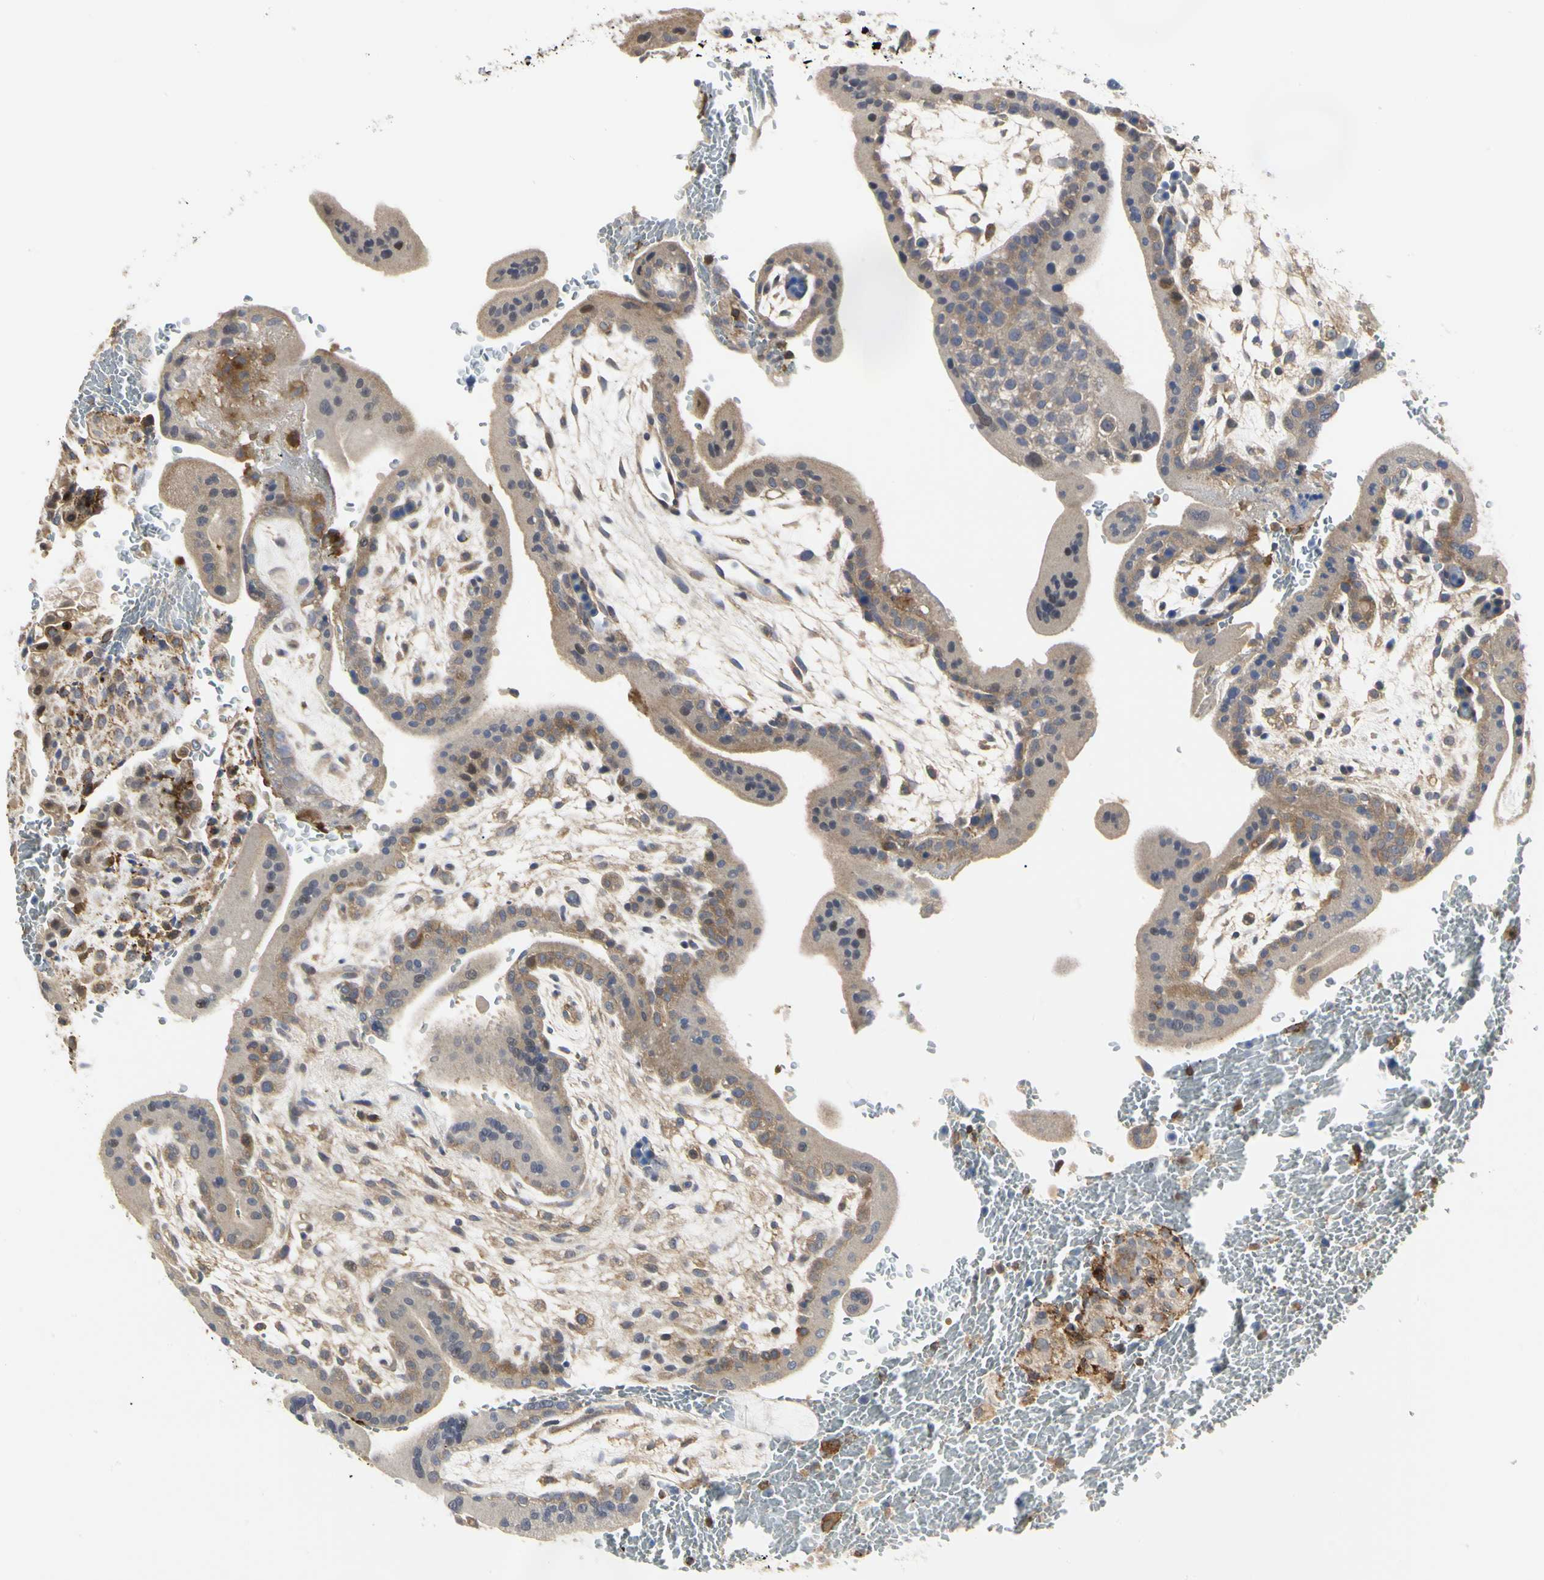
{"staining": {"intensity": "weak", "quantity": ">75%", "location": "cytoplasmic/membranous"}, "tissue": "placenta", "cell_type": "Decidual cells", "image_type": "normal", "snomed": [{"axis": "morphology", "description": "Normal tissue, NOS"}, {"axis": "topography", "description": "Placenta"}], "caption": "Benign placenta was stained to show a protein in brown. There is low levels of weak cytoplasmic/membranous staining in approximately >75% of decidual cells. (Brightfield microscopy of DAB IHC at high magnification).", "gene": "NAPG", "patient": {"sex": "female", "age": 35}}